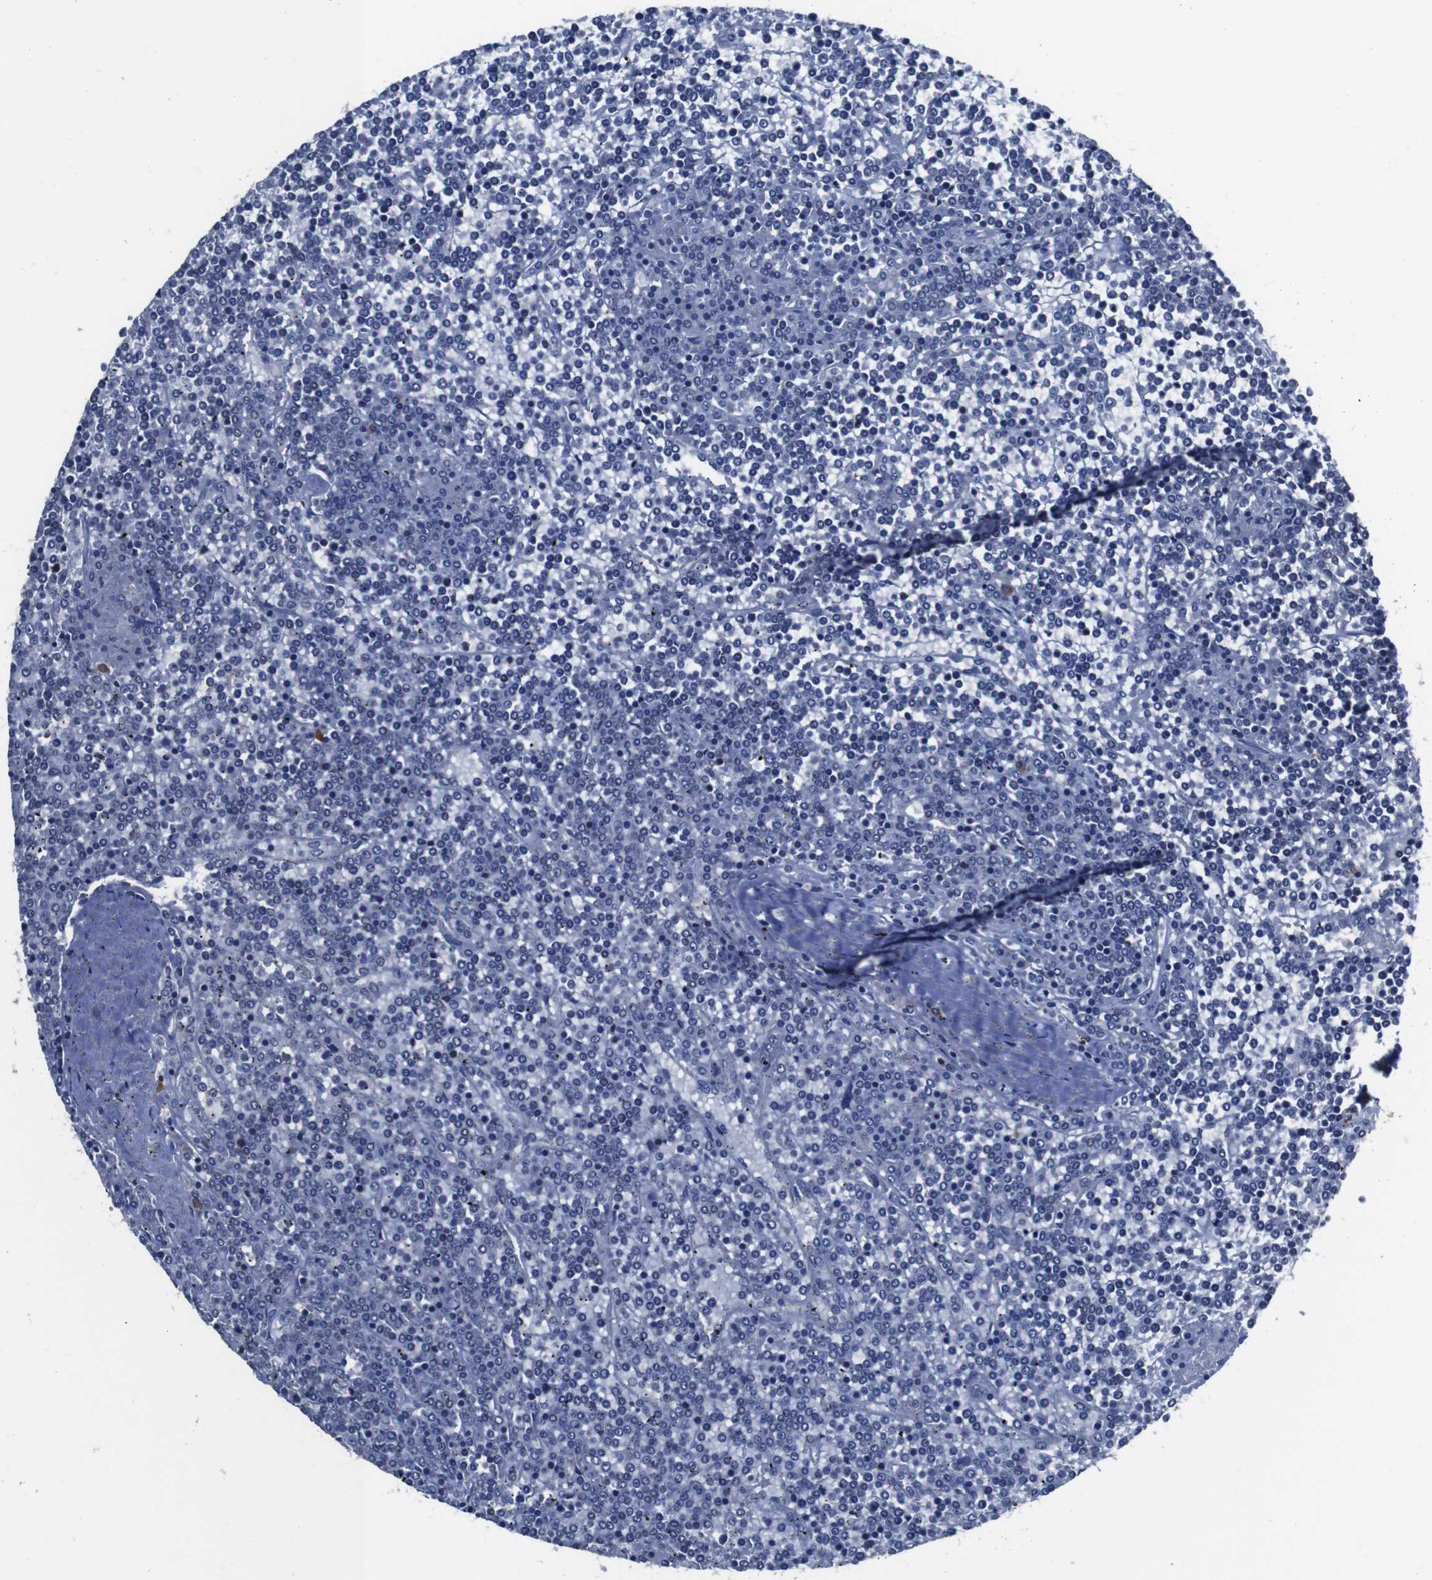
{"staining": {"intensity": "negative", "quantity": "none", "location": "none"}, "tissue": "lymphoma", "cell_type": "Tumor cells", "image_type": "cancer", "snomed": [{"axis": "morphology", "description": "Malignant lymphoma, non-Hodgkin's type, Low grade"}, {"axis": "topography", "description": "Spleen"}], "caption": "The histopathology image reveals no staining of tumor cells in lymphoma. Brightfield microscopy of IHC stained with DAB (brown) and hematoxylin (blue), captured at high magnification.", "gene": "SEMA4B", "patient": {"sex": "female", "age": 19}}